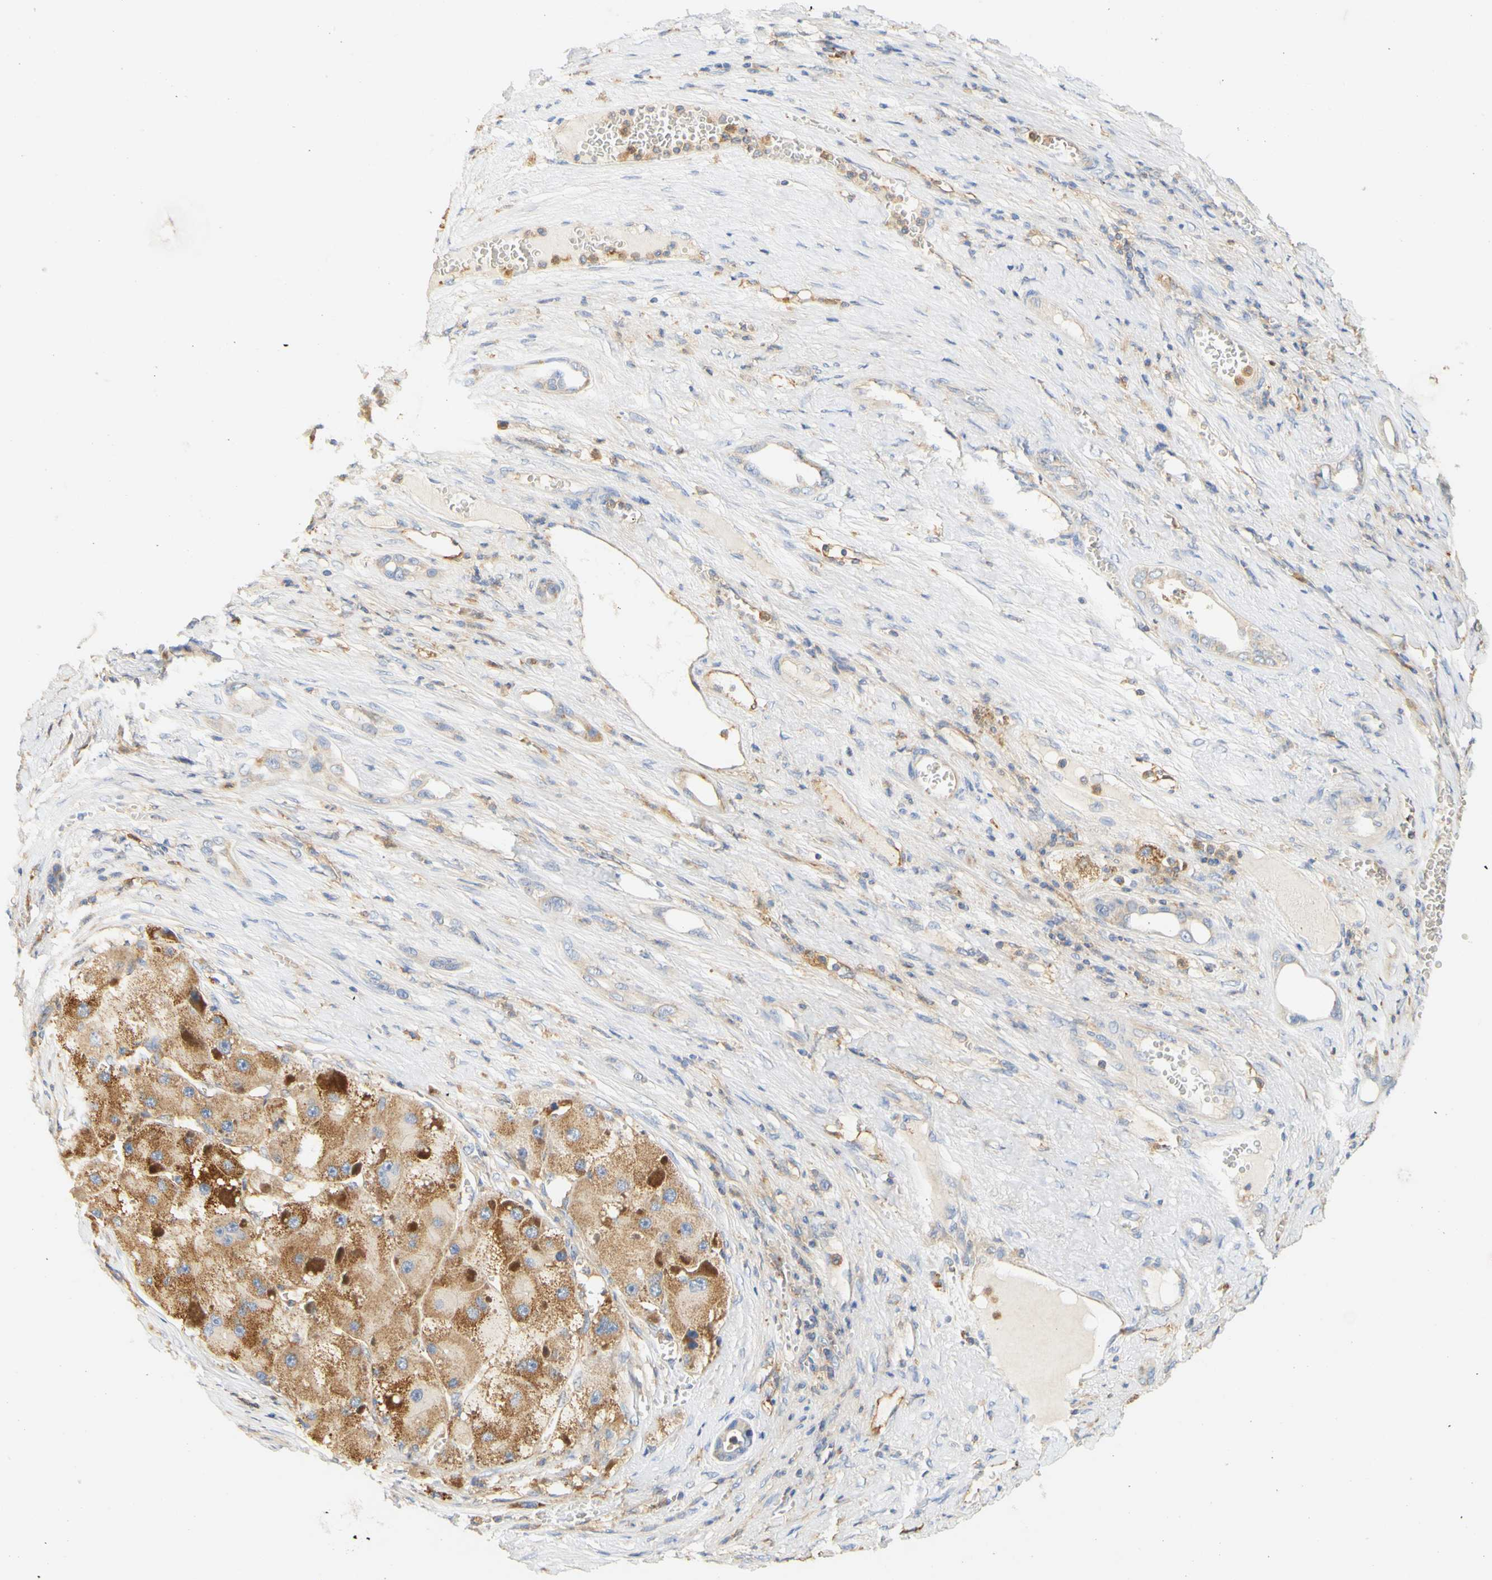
{"staining": {"intensity": "moderate", "quantity": ">75%", "location": "cytoplasmic/membranous"}, "tissue": "liver cancer", "cell_type": "Tumor cells", "image_type": "cancer", "snomed": [{"axis": "morphology", "description": "Carcinoma, Hepatocellular, NOS"}, {"axis": "topography", "description": "Liver"}], "caption": "DAB immunohistochemical staining of human liver cancer (hepatocellular carcinoma) reveals moderate cytoplasmic/membranous protein positivity in approximately >75% of tumor cells.", "gene": "PCDH7", "patient": {"sex": "female", "age": 73}}